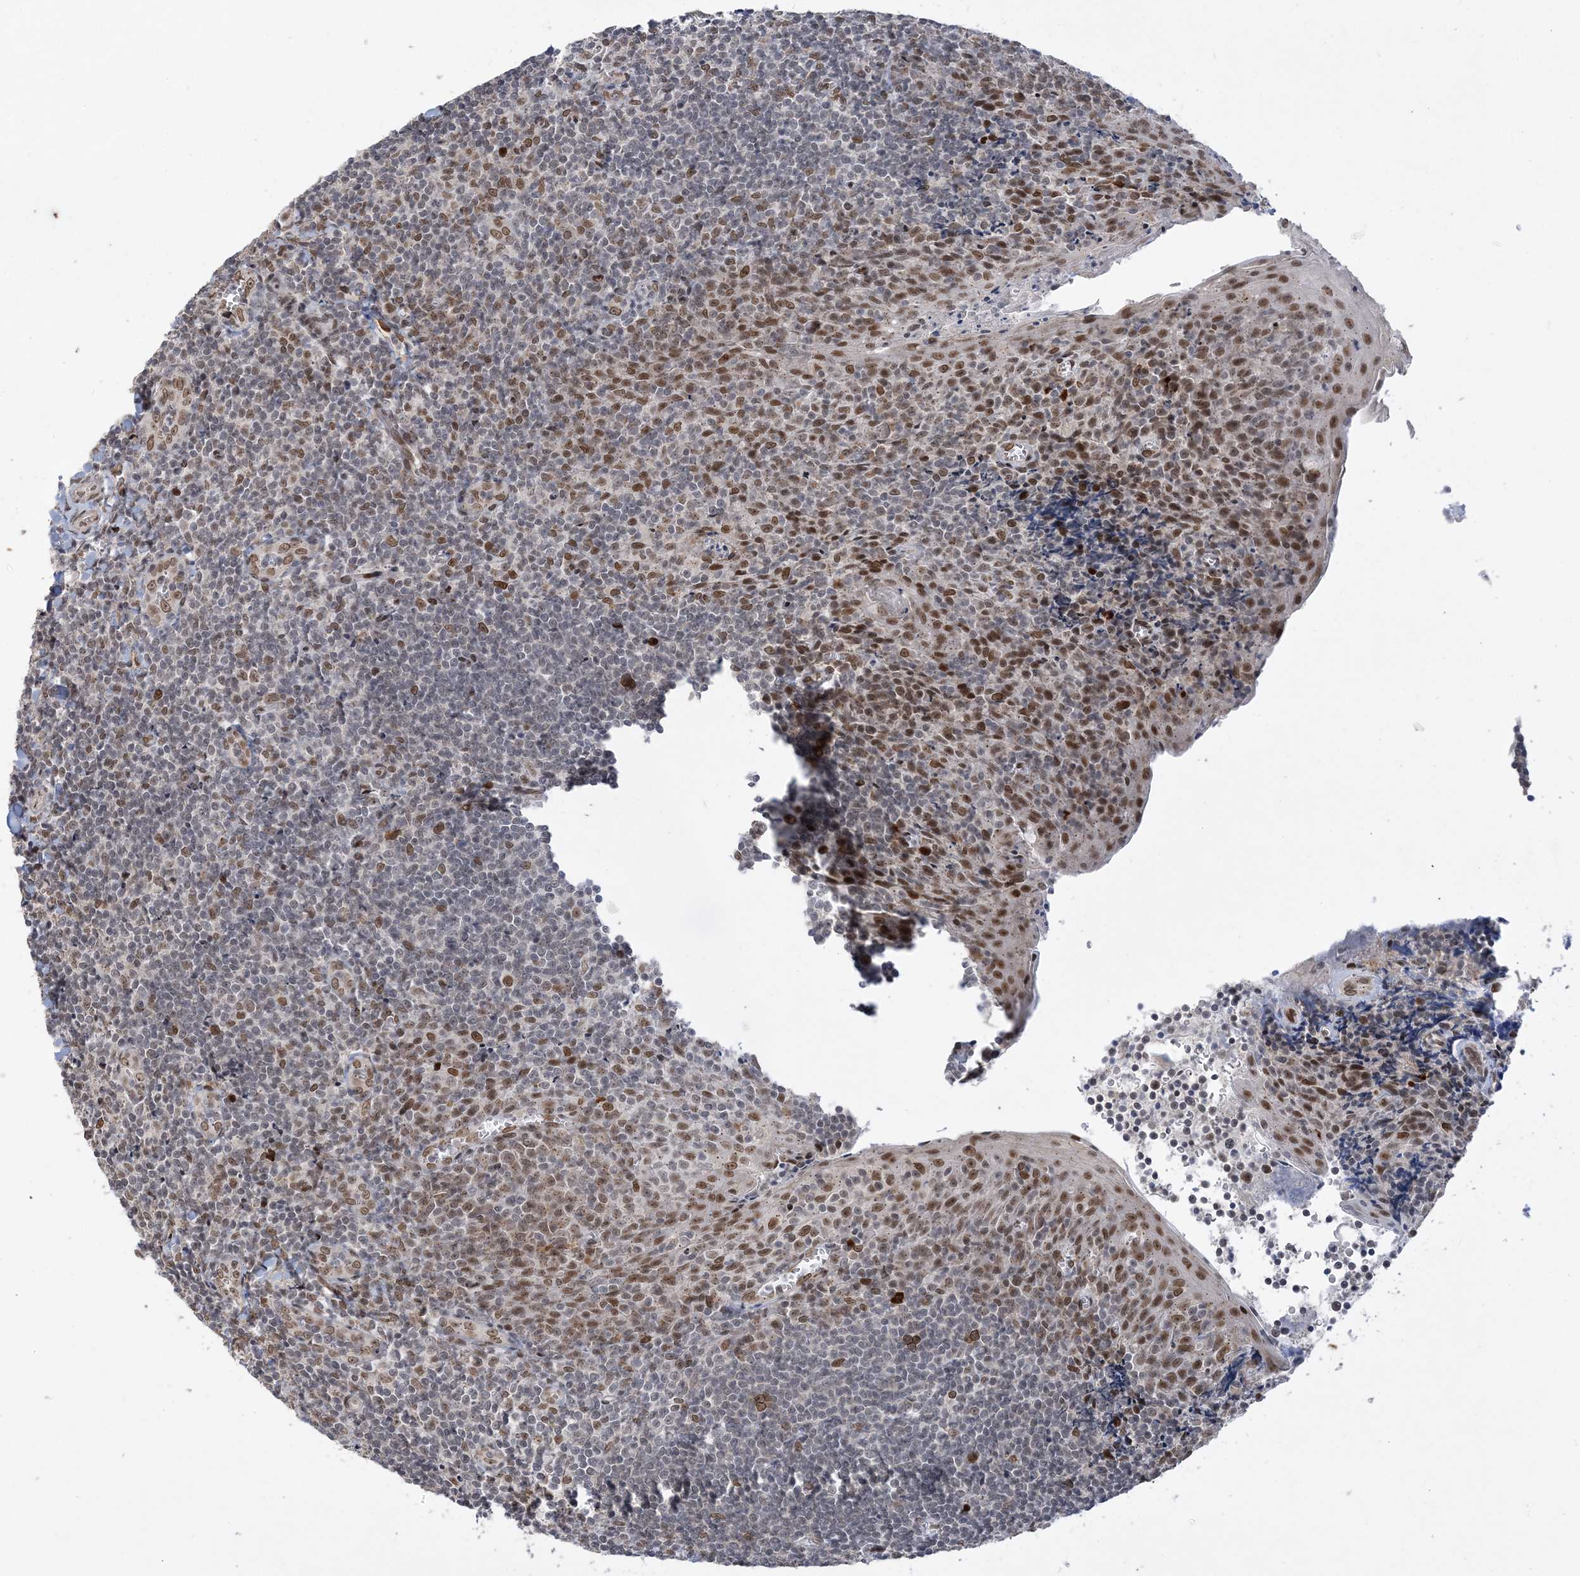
{"staining": {"intensity": "weak", "quantity": "<25%", "location": "nuclear"}, "tissue": "tonsil", "cell_type": "Germinal center cells", "image_type": "normal", "snomed": [{"axis": "morphology", "description": "Normal tissue, NOS"}, {"axis": "topography", "description": "Tonsil"}], "caption": "IHC image of benign tonsil: human tonsil stained with DAB (3,3'-diaminobenzidine) shows no significant protein expression in germinal center cells.", "gene": "WAC", "patient": {"sex": "male", "age": 27}}